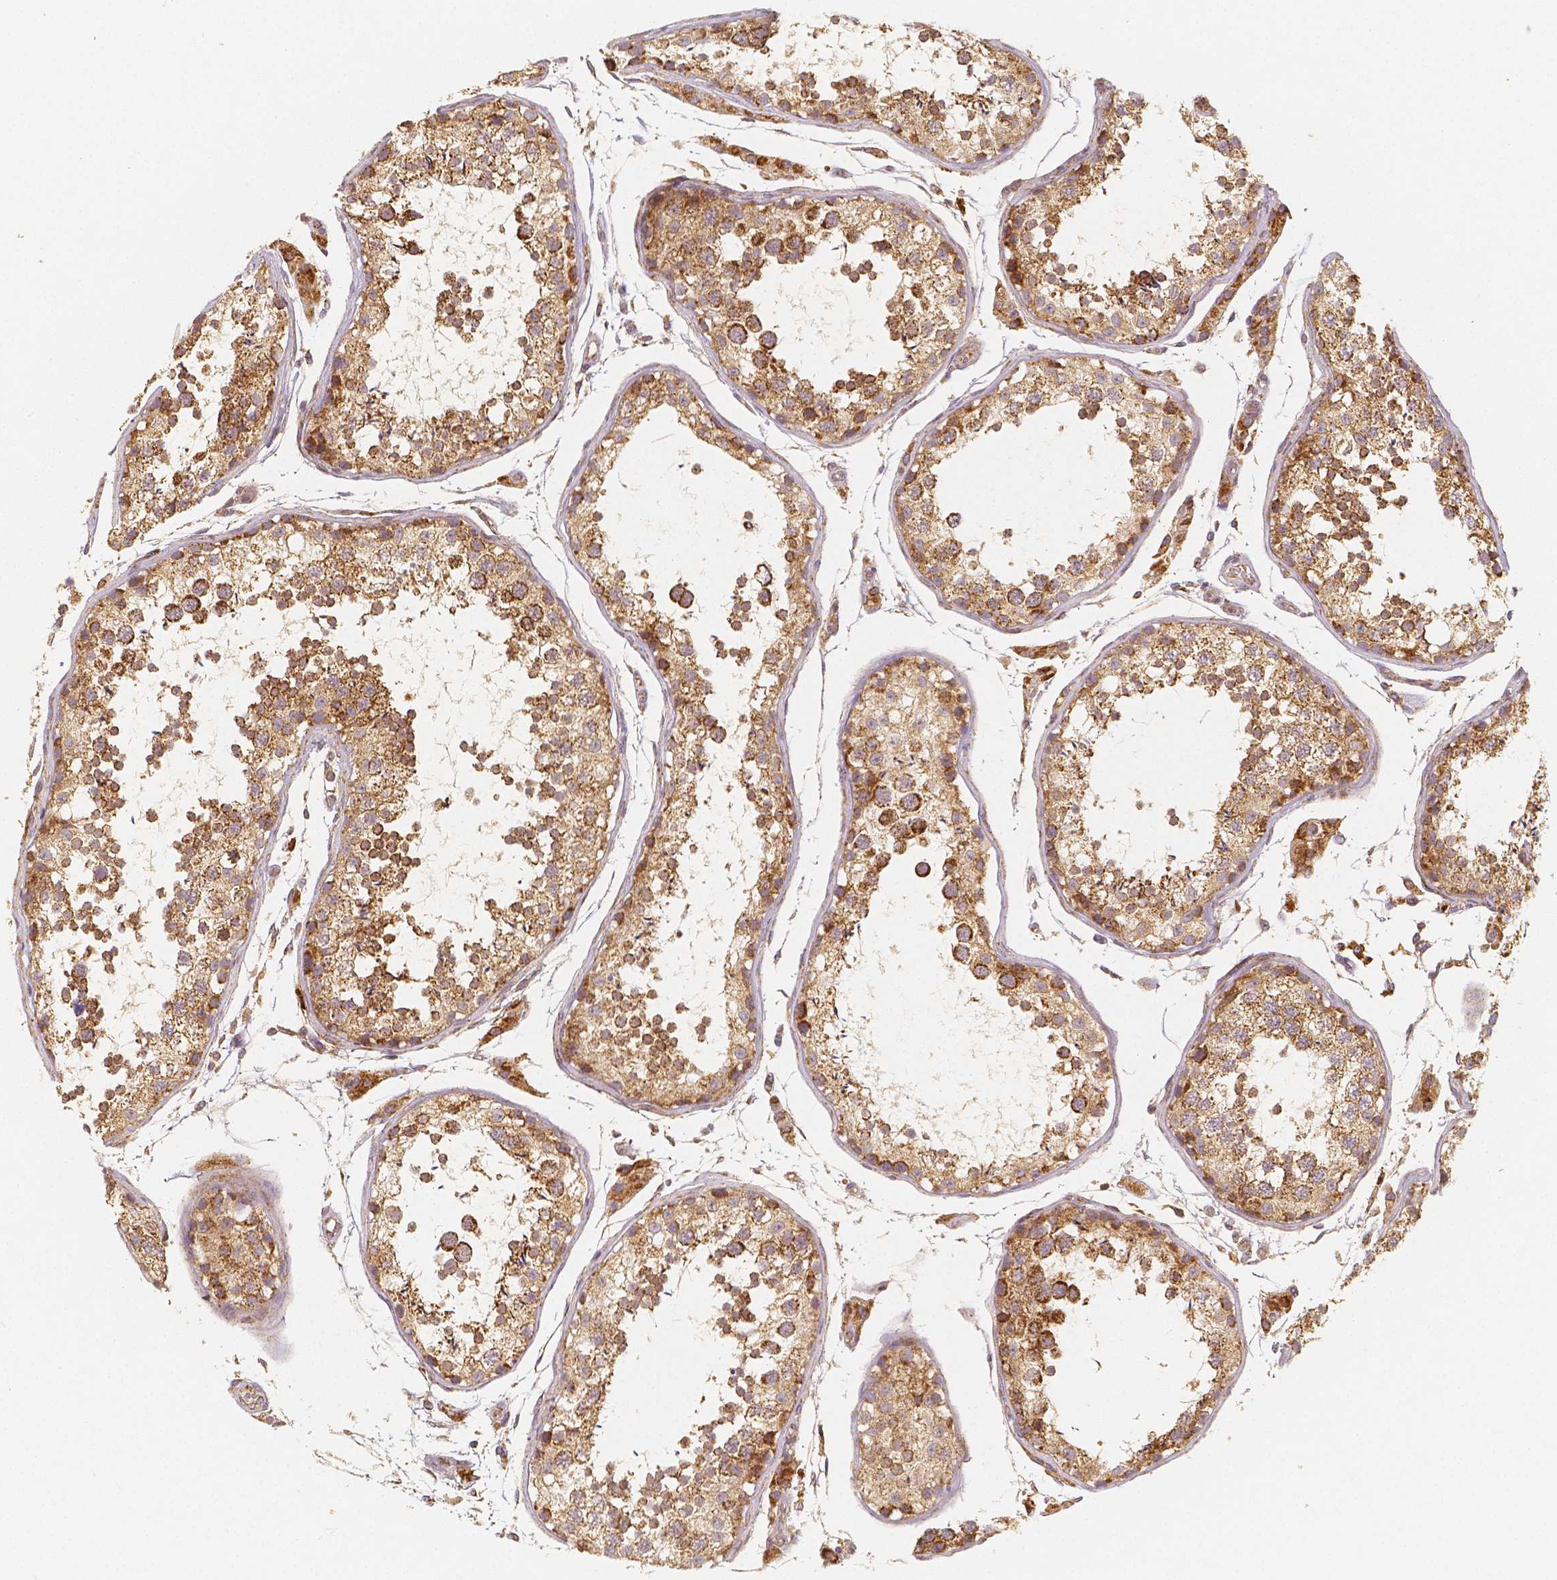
{"staining": {"intensity": "strong", "quantity": "25%-75%", "location": "cytoplasmic/membranous"}, "tissue": "testis", "cell_type": "Cells in seminiferous ducts", "image_type": "normal", "snomed": [{"axis": "morphology", "description": "Normal tissue, NOS"}, {"axis": "topography", "description": "Testis"}], "caption": "IHC photomicrograph of benign testis: human testis stained using immunohistochemistry reveals high levels of strong protein expression localized specifically in the cytoplasmic/membranous of cells in seminiferous ducts, appearing as a cytoplasmic/membranous brown color.", "gene": "PGAM5", "patient": {"sex": "male", "age": 29}}